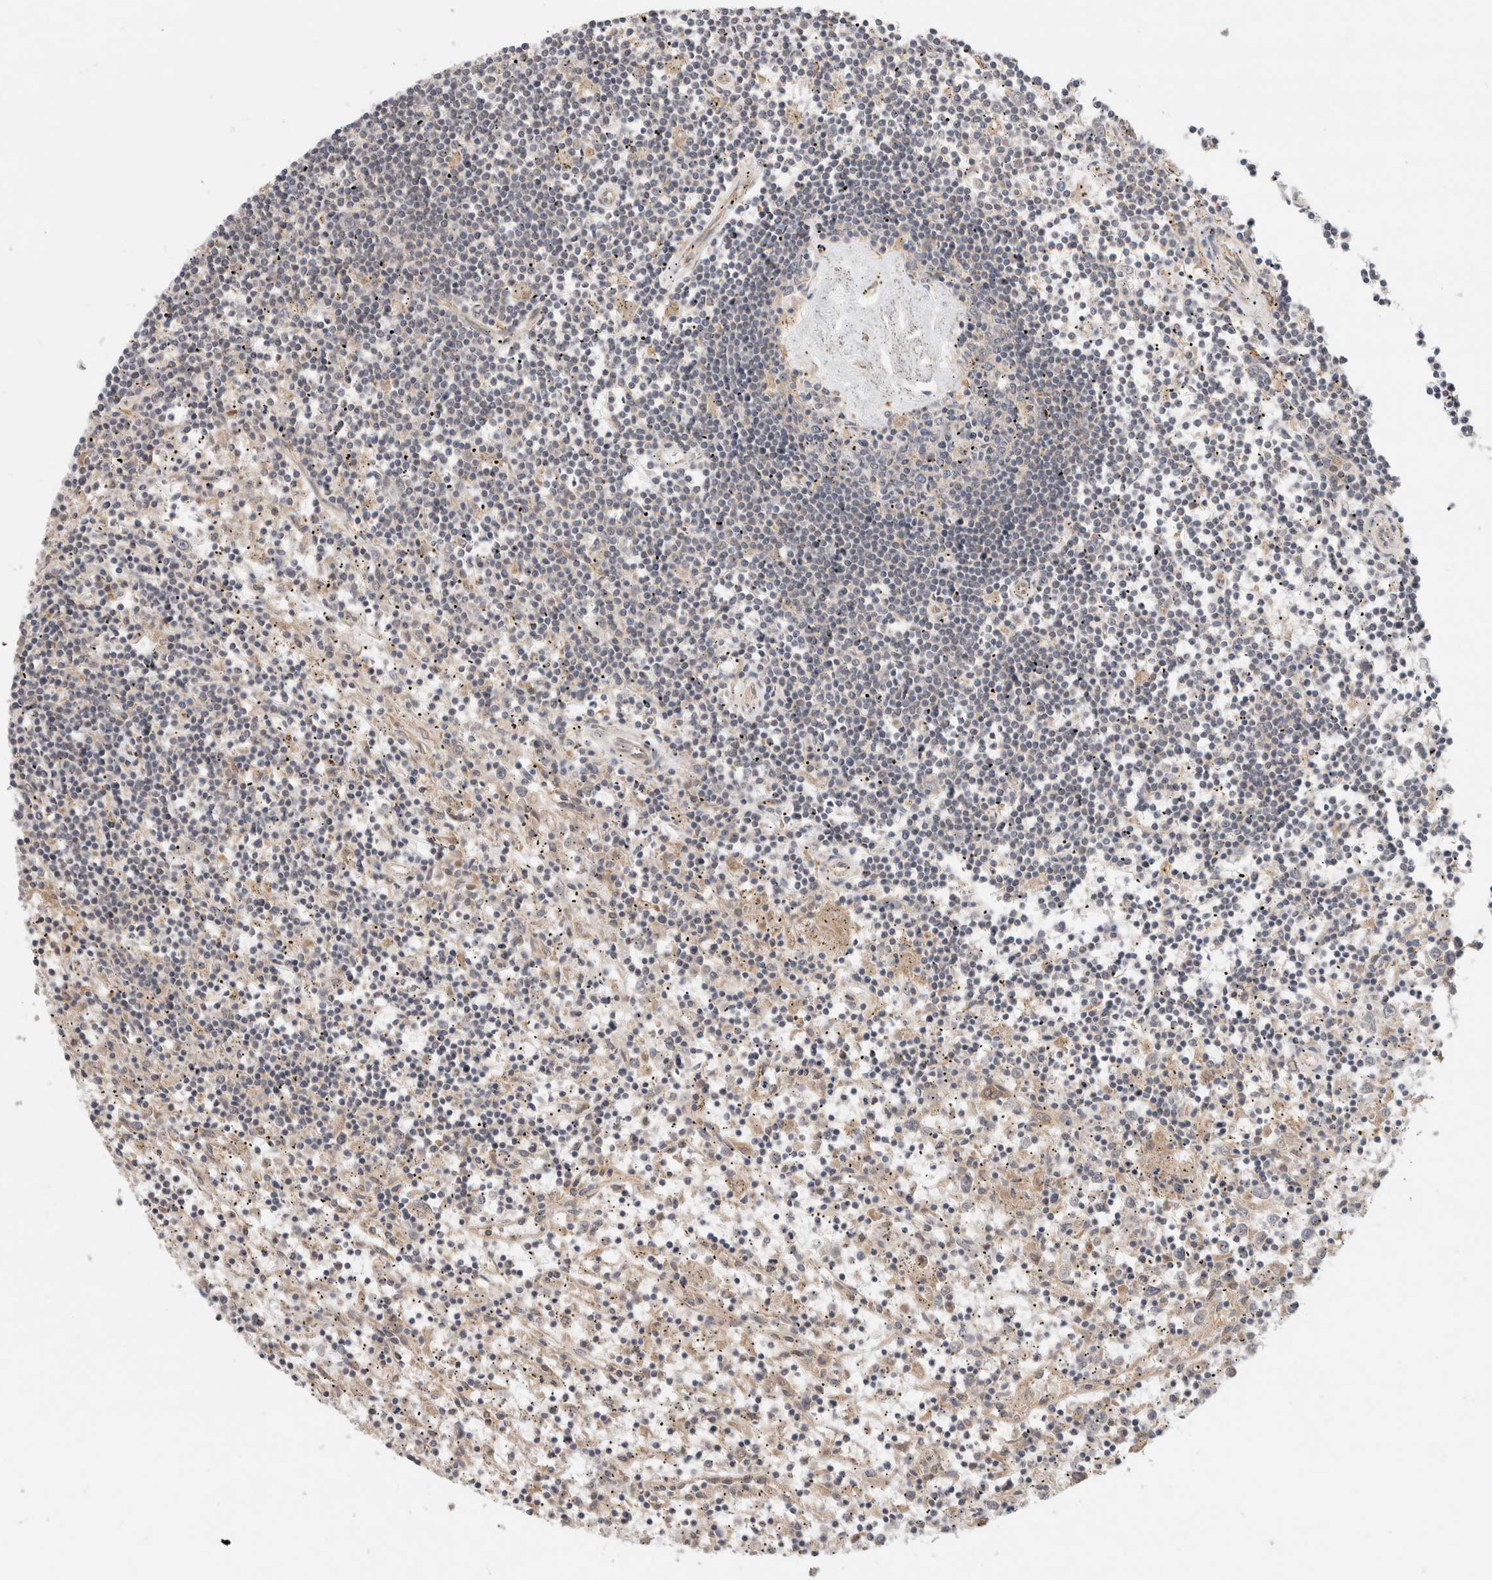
{"staining": {"intensity": "negative", "quantity": "none", "location": "none"}, "tissue": "lymphoma", "cell_type": "Tumor cells", "image_type": "cancer", "snomed": [{"axis": "morphology", "description": "Malignant lymphoma, non-Hodgkin's type, Low grade"}, {"axis": "topography", "description": "Spleen"}], "caption": "Tumor cells are negative for protein expression in human lymphoma.", "gene": "SGK1", "patient": {"sex": "male", "age": 76}}